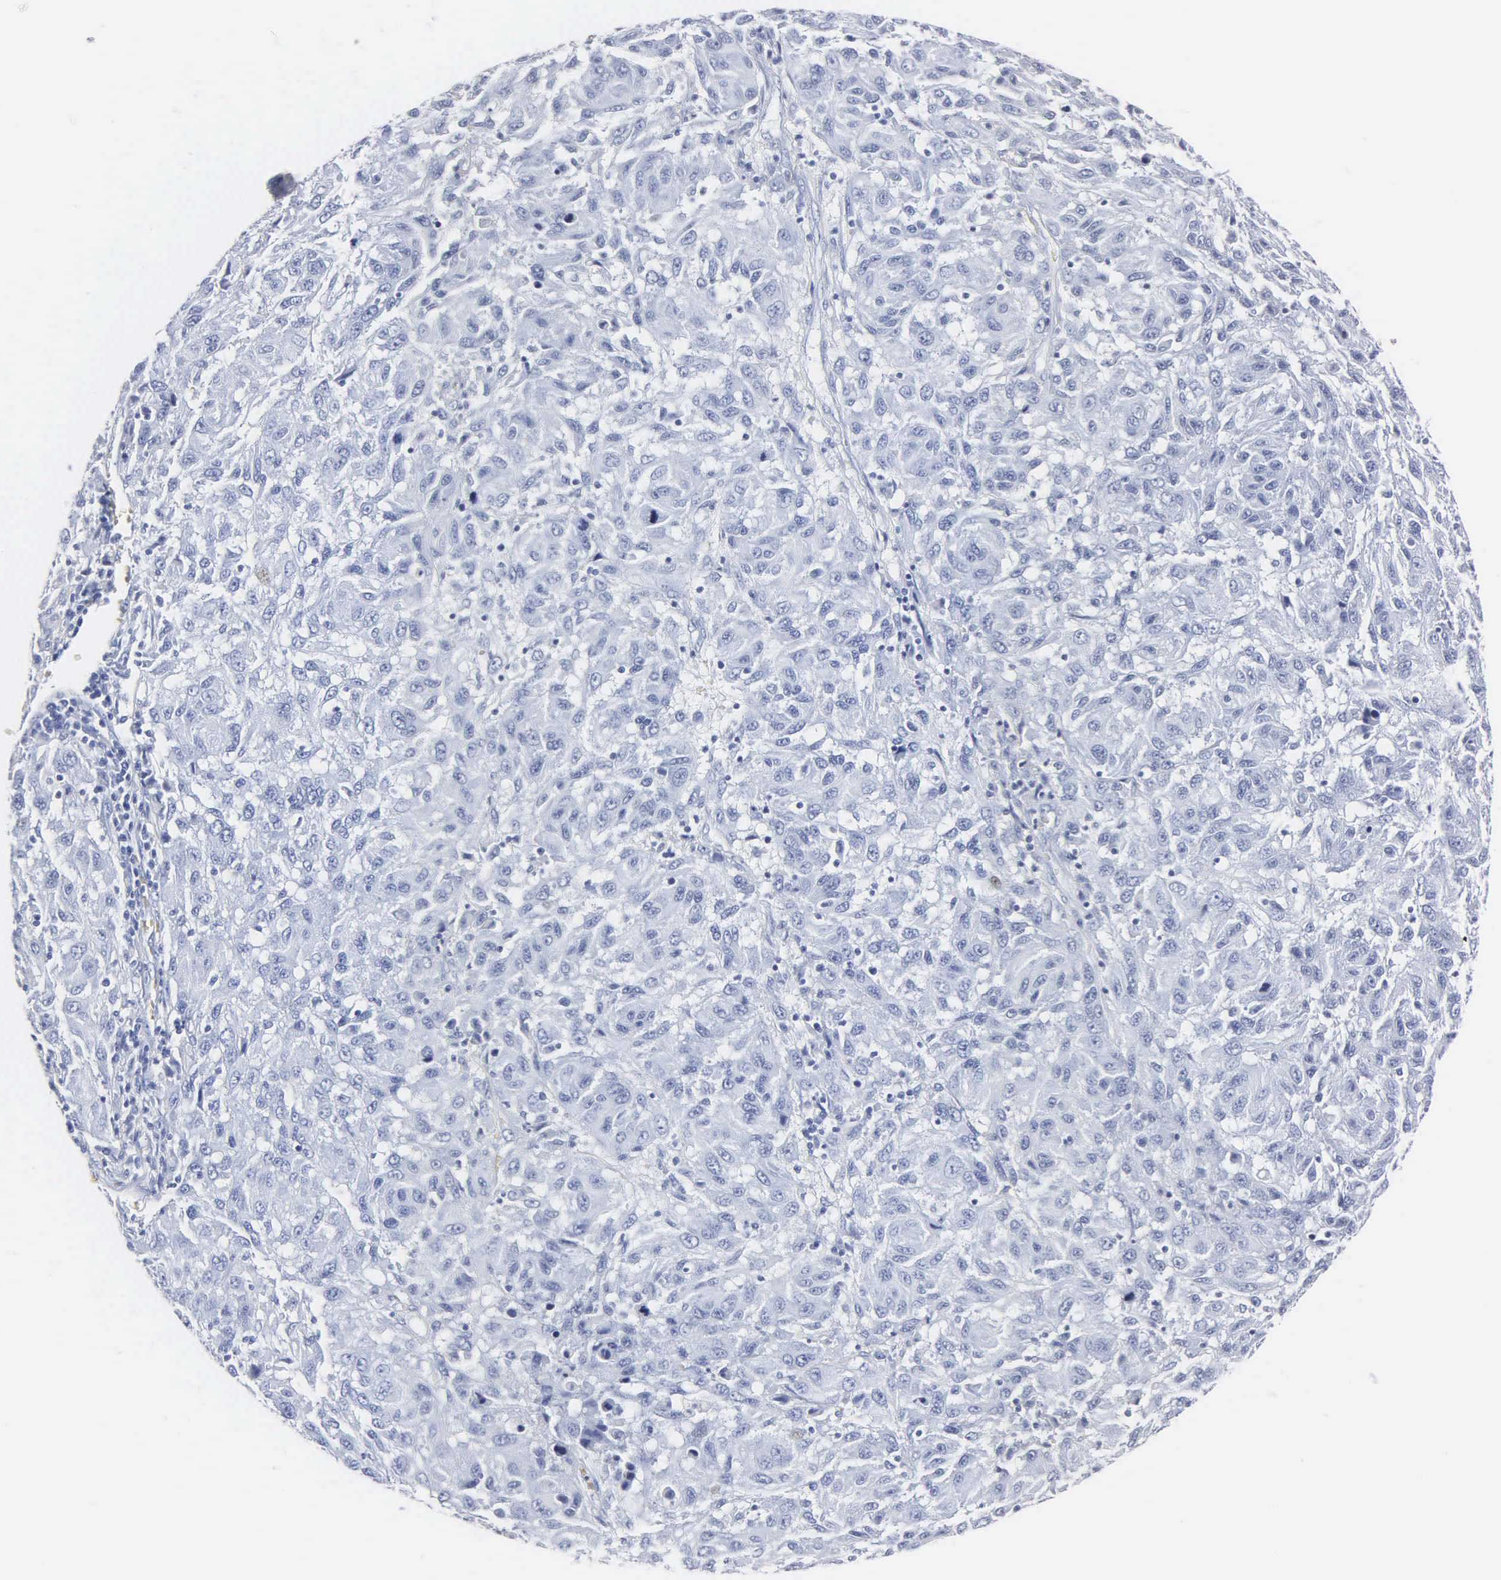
{"staining": {"intensity": "negative", "quantity": "none", "location": "none"}, "tissue": "melanoma", "cell_type": "Tumor cells", "image_type": "cancer", "snomed": [{"axis": "morphology", "description": "Malignant melanoma, NOS"}, {"axis": "topography", "description": "Skin"}], "caption": "A micrograph of melanoma stained for a protein shows no brown staining in tumor cells.", "gene": "MB", "patient": {"sex": "female", "age": 77}}